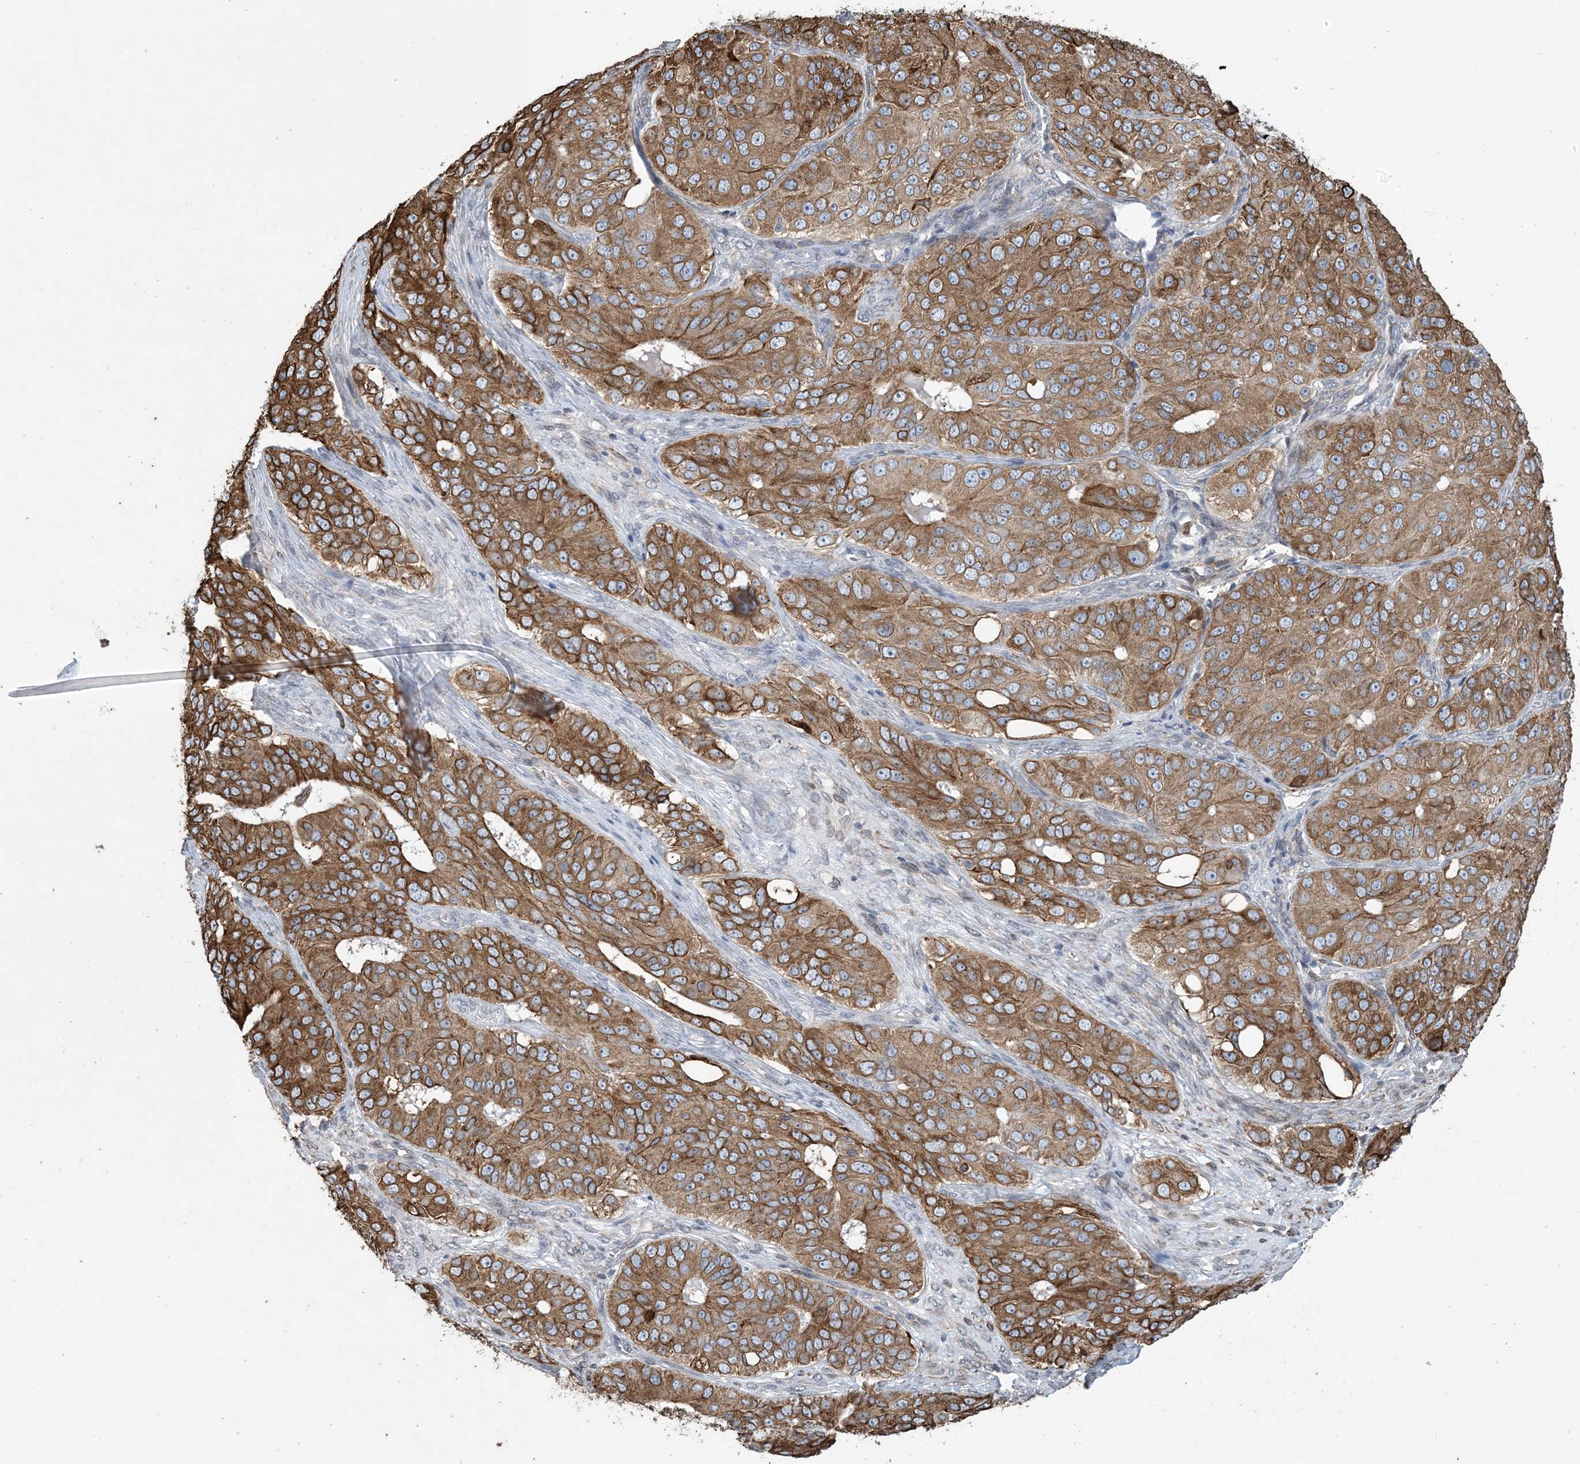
{"staining": {"intensity": "moderate", "quantity": ">75%", "location": "cytoplasmic/membranous"}, "tissue": "ovarian cancer", "cell_type": "Tumor cells", "image_type": "cancer", "snomed": [{"axis": "morphology", "description": "Carcinoma, endometroid"}, {"axis": "topography", "description": "Ovary"}], "caption": "Protein expression analysis of human ovarian cancer reveals moderate cytoplasmic/membranous staining in approximately >75% of tumor cells. (DAB IHC, brown staining for protein, blue staining for nuclei).", "gene": "SHANK1", "patient": {"sex": "female", "age": 51}}